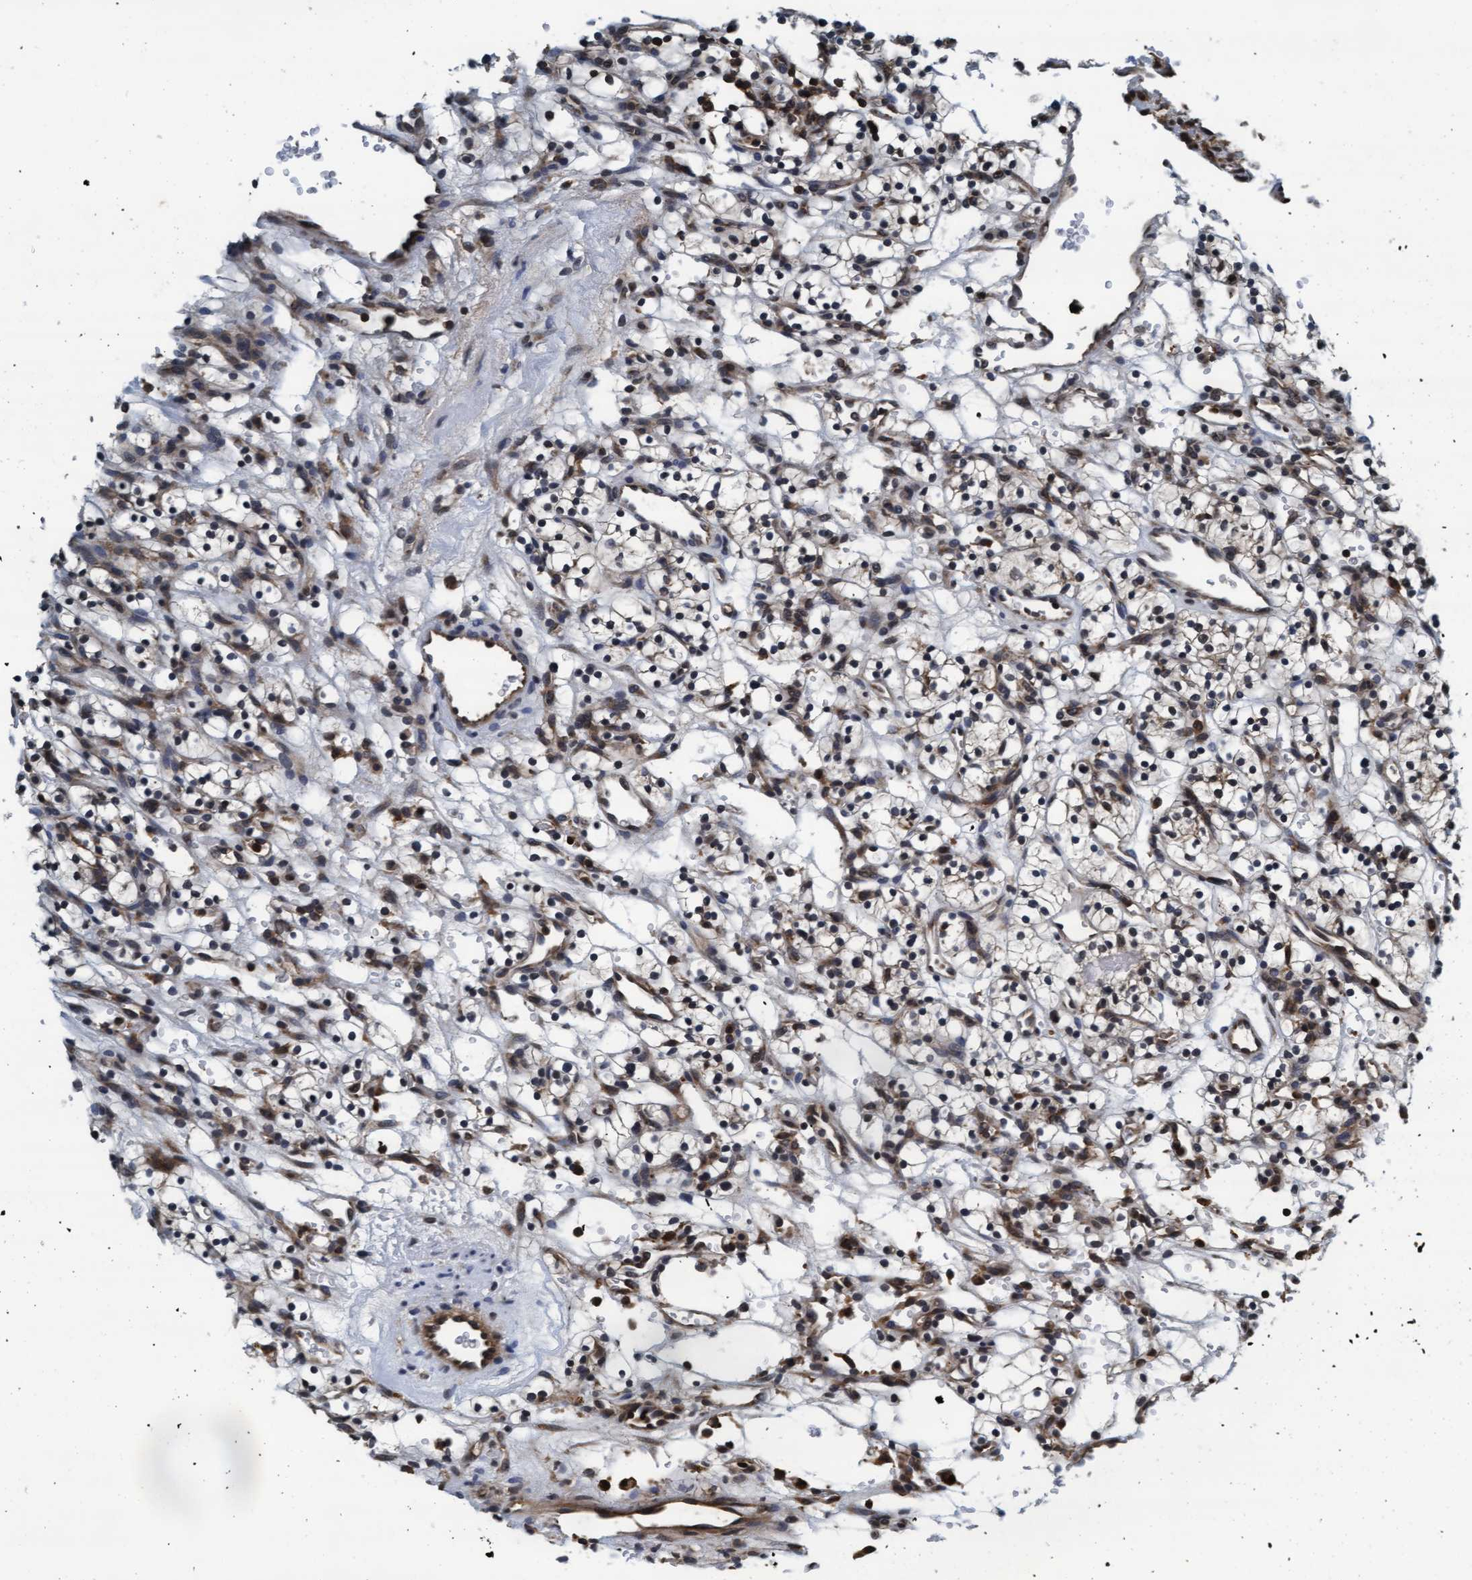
{"staining": {"intensity": "weak", "quantity": ">75%", "location": "nuclear"}, "tissue": "renal cancer", "cell_type": "Tumor cells", "image_type": "cancer", "snomed": [{"axis": "morphology", "description": "Adenocarcinoma, NOS"}, {"axis": "topography", "description": "Kidney"}], "caption": "DAB immunohistochemical staining of renal adenocarcinoma displays weak nuclear protein expression in approximately >75% of tumor cells.", "gene": "WASF1", "patient": {"sex": "female", "age": 57}}